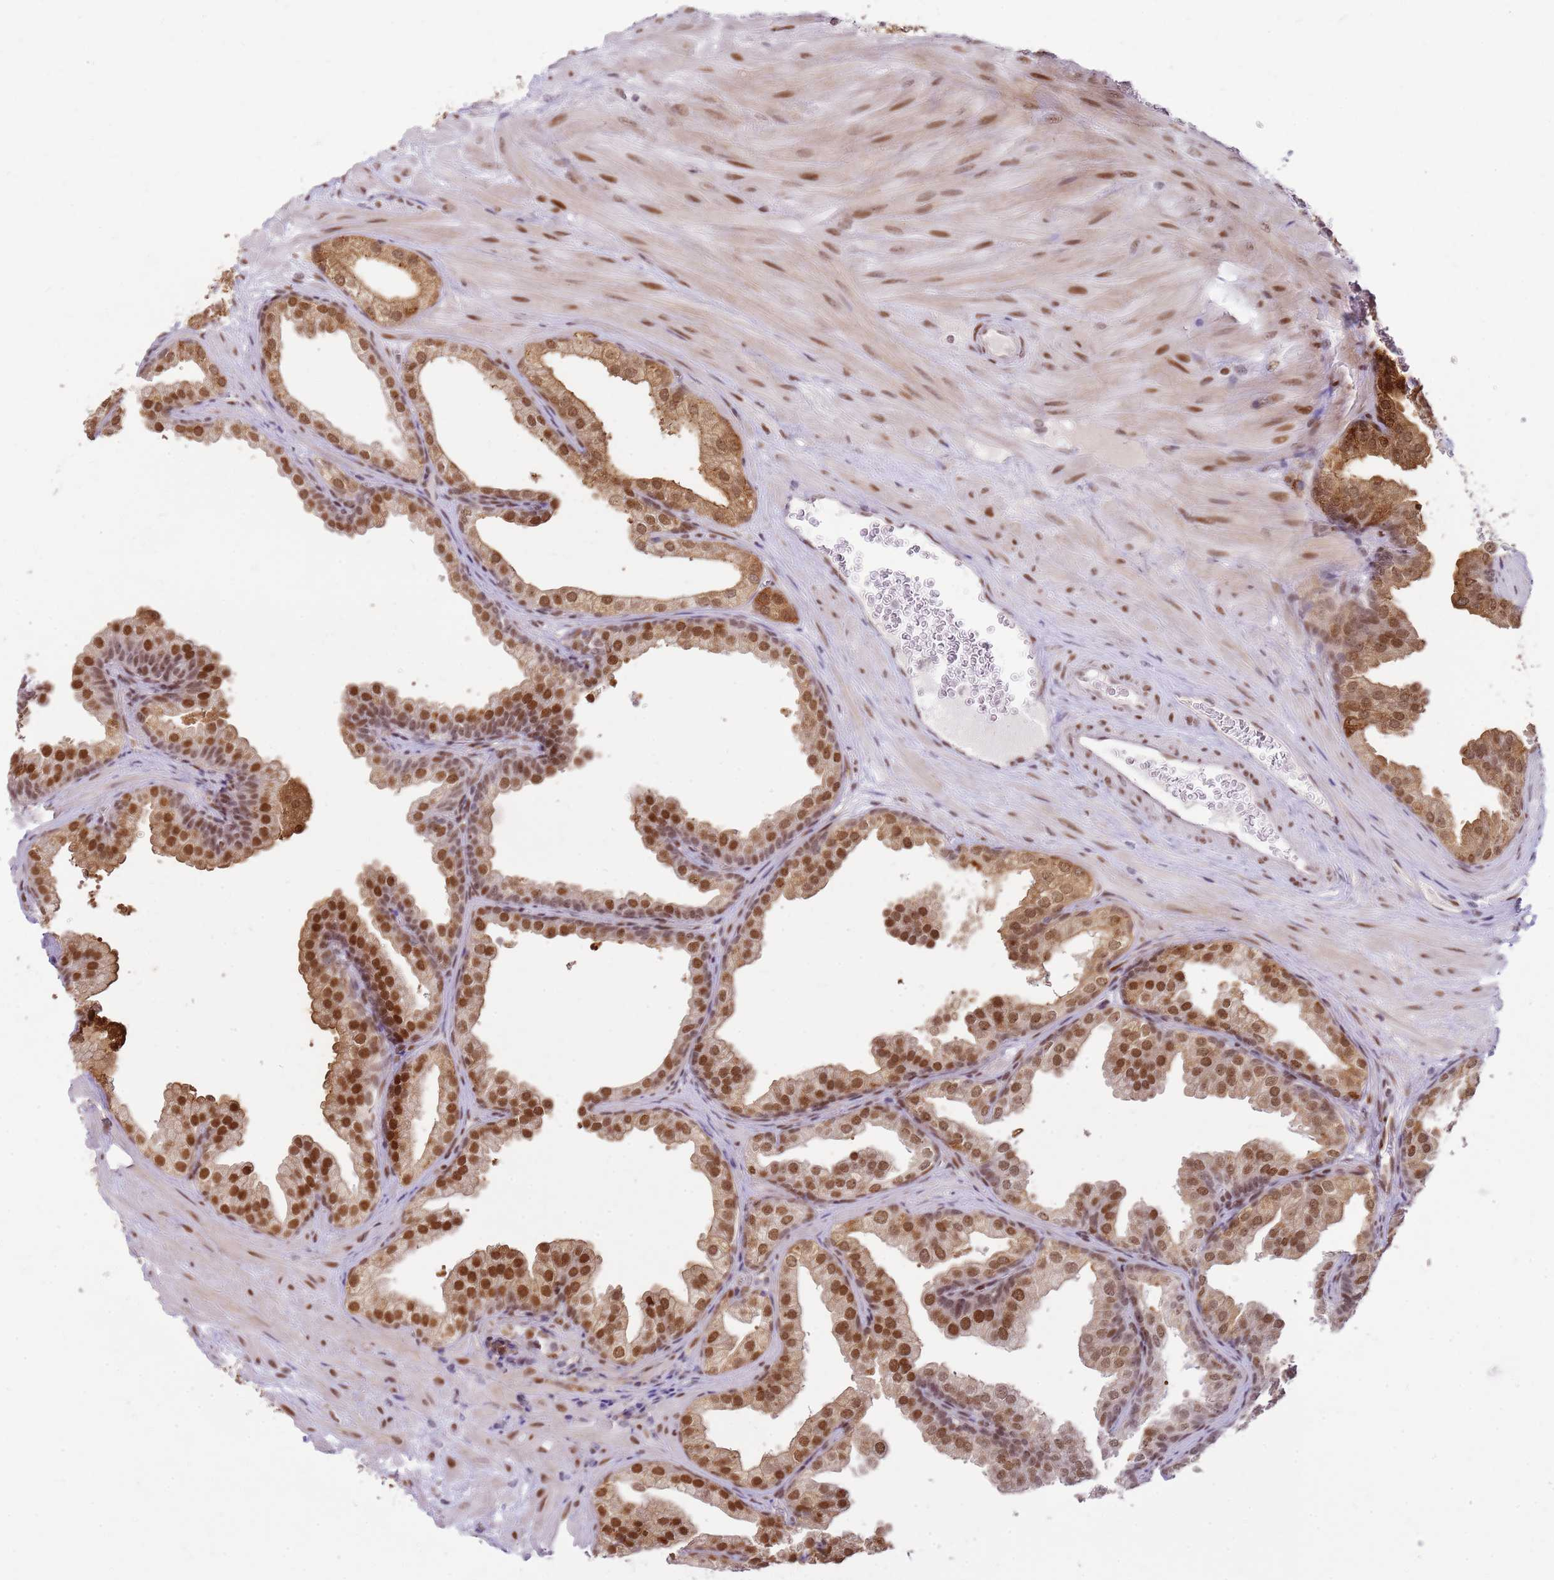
{"staining": {"intensity": "strong", "quantity": ">75%", "location": "nuclear"}, "tissue": "prostate", "cell_type": "Glandular cells", "image_type": "normal", "snomed": [{"axis": "morphology", "description": "Normal tissue, NOS"}, {"axis": "topography", "description": "Prostate"}], "caption": "This photomicrograph shows immunohistochemistry (IHC) staining of normal prostate, with high strong nuclear expression in approximately >75% of glandular cells.", "gene": "PHC2", "patient": {"sex": "male", "age": 37}}